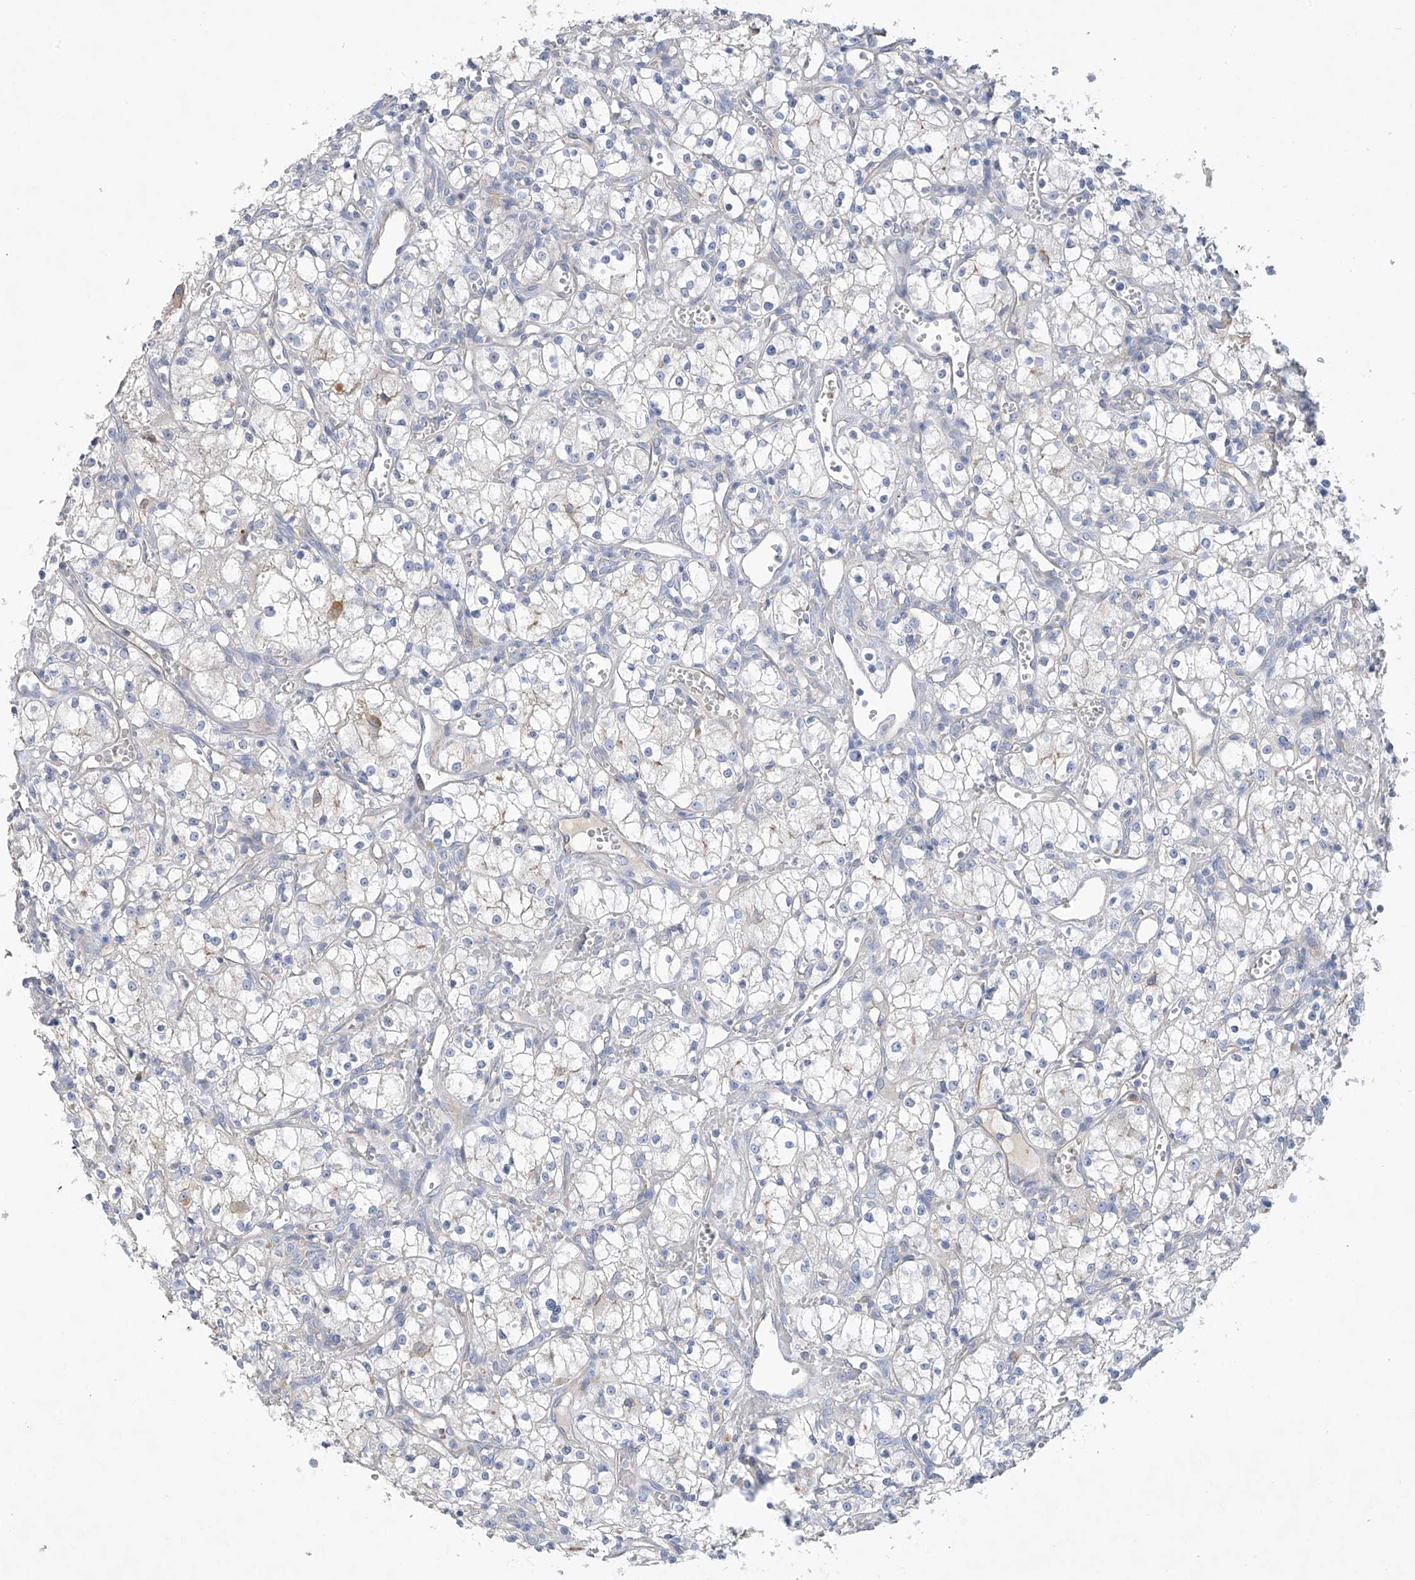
{"staining": {"intensity": "negative", "quantity": "none", "location": "none"}, "tissue": "renal cancer", "cell_type": "Tumor cells", "image_type": "cancer", "snomed": [{"axis": "morphology", "description": "Adenocarcinoma, NOS"}, {"axis": "topography", "description": "Kidney"}], "caption": "Immunohistochemistry of human renal adenocarcinoma exhibits no staining in tumor cells. (DAB (3,3'-diaminobenzidine) immunohistochemistry (IHC), high magnification).", "gene": "PRSS12", "patient": {"sex": "male", "age": 59}}